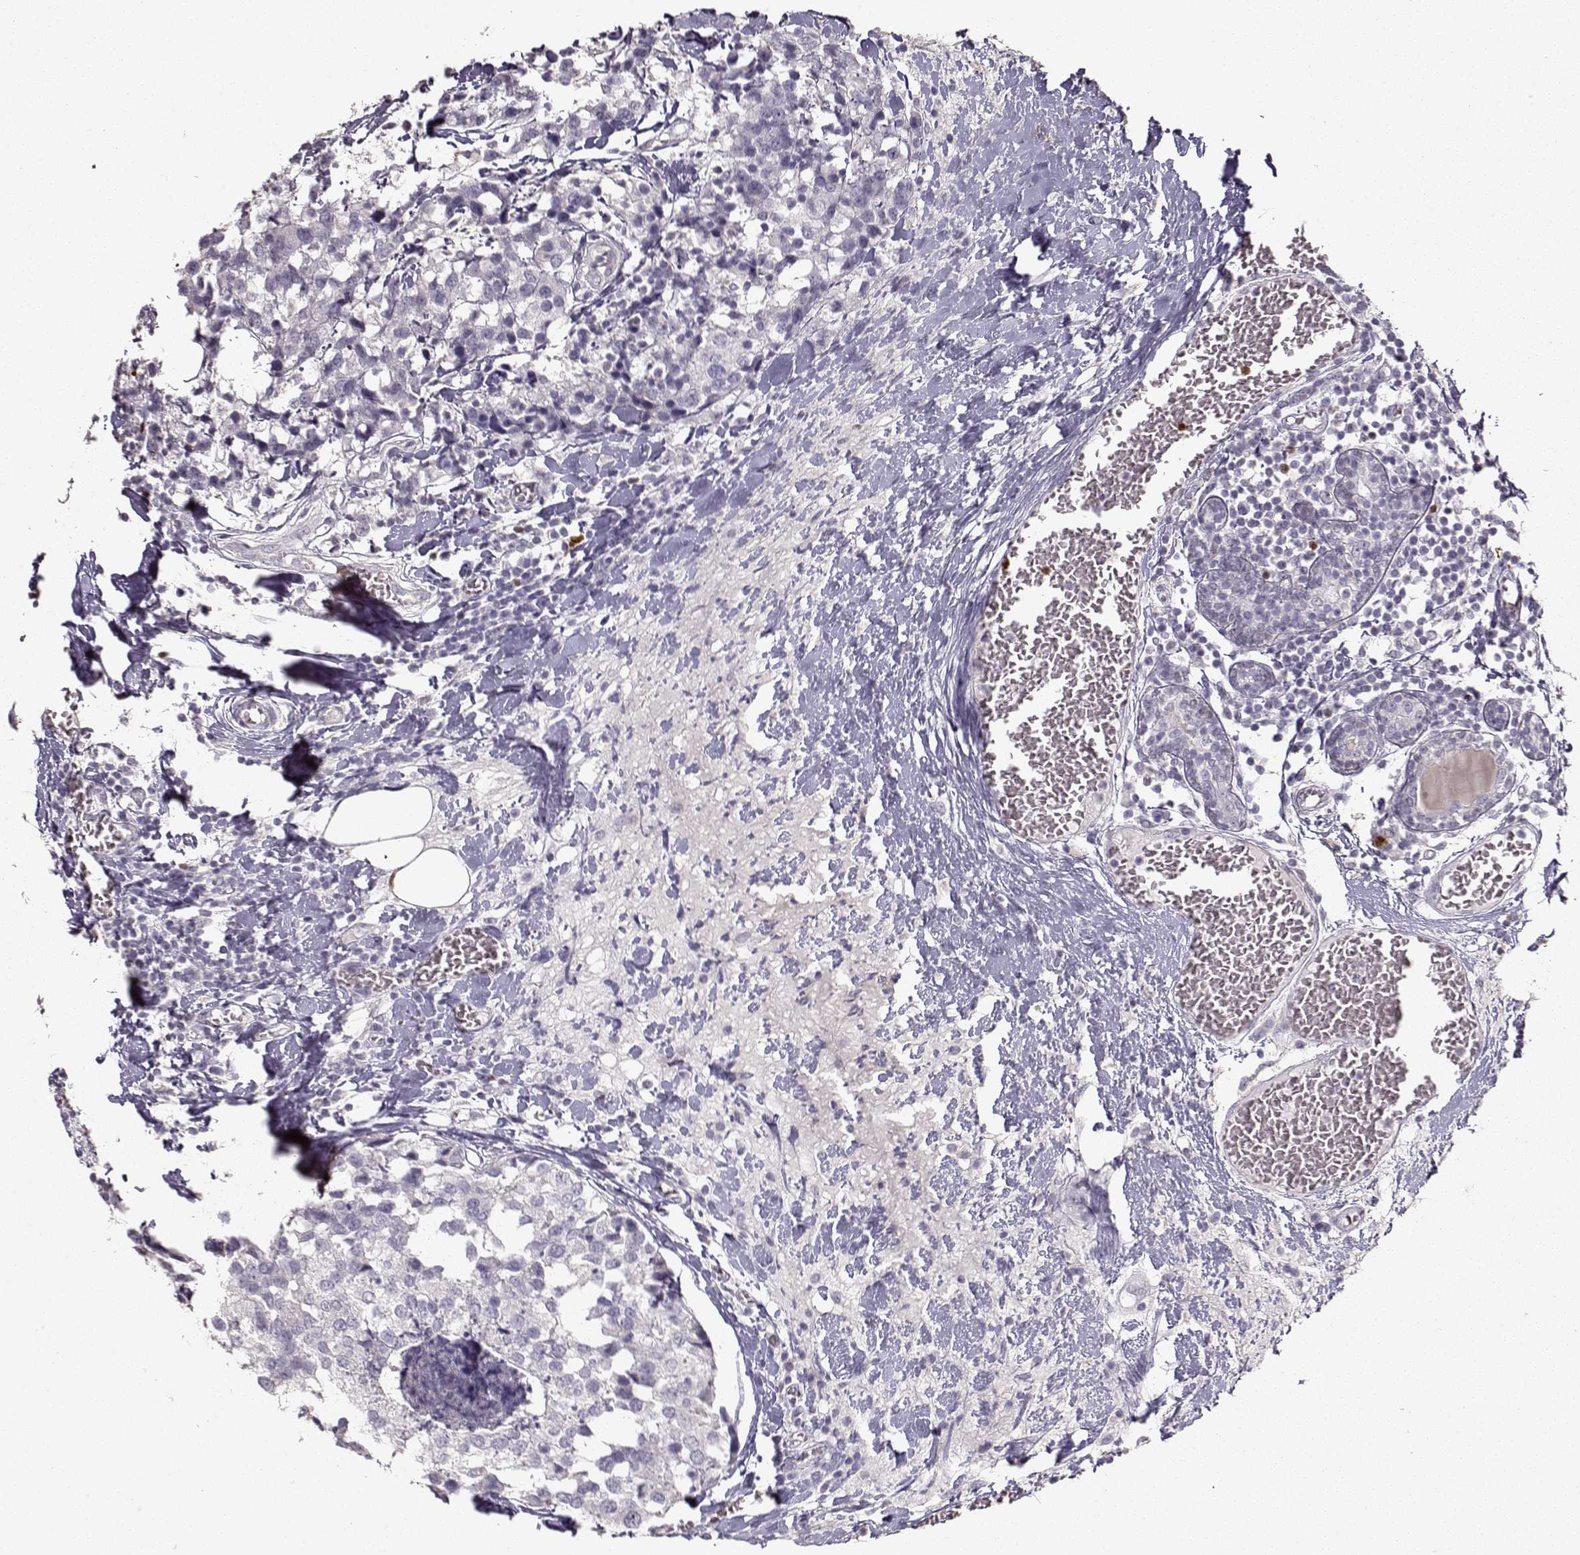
{"staining": {"intensity": "negative", "quantity": "none", "location": "none"}, "tissue": "breast cancer", "cell_type": "Tumor cells", "image_type": "cancer", "snomed": [{"axis": "morphology", "description": "Lobular carcinoma"}, {"axis": "topography", "description": "Breast"}], "caption": "This is an immunohistochemistry micrograph of breast lobular carcinoma. There is no expression in tumor cells.", "gene": "S100B", "patient": {"sex": "female", "age": 59}}